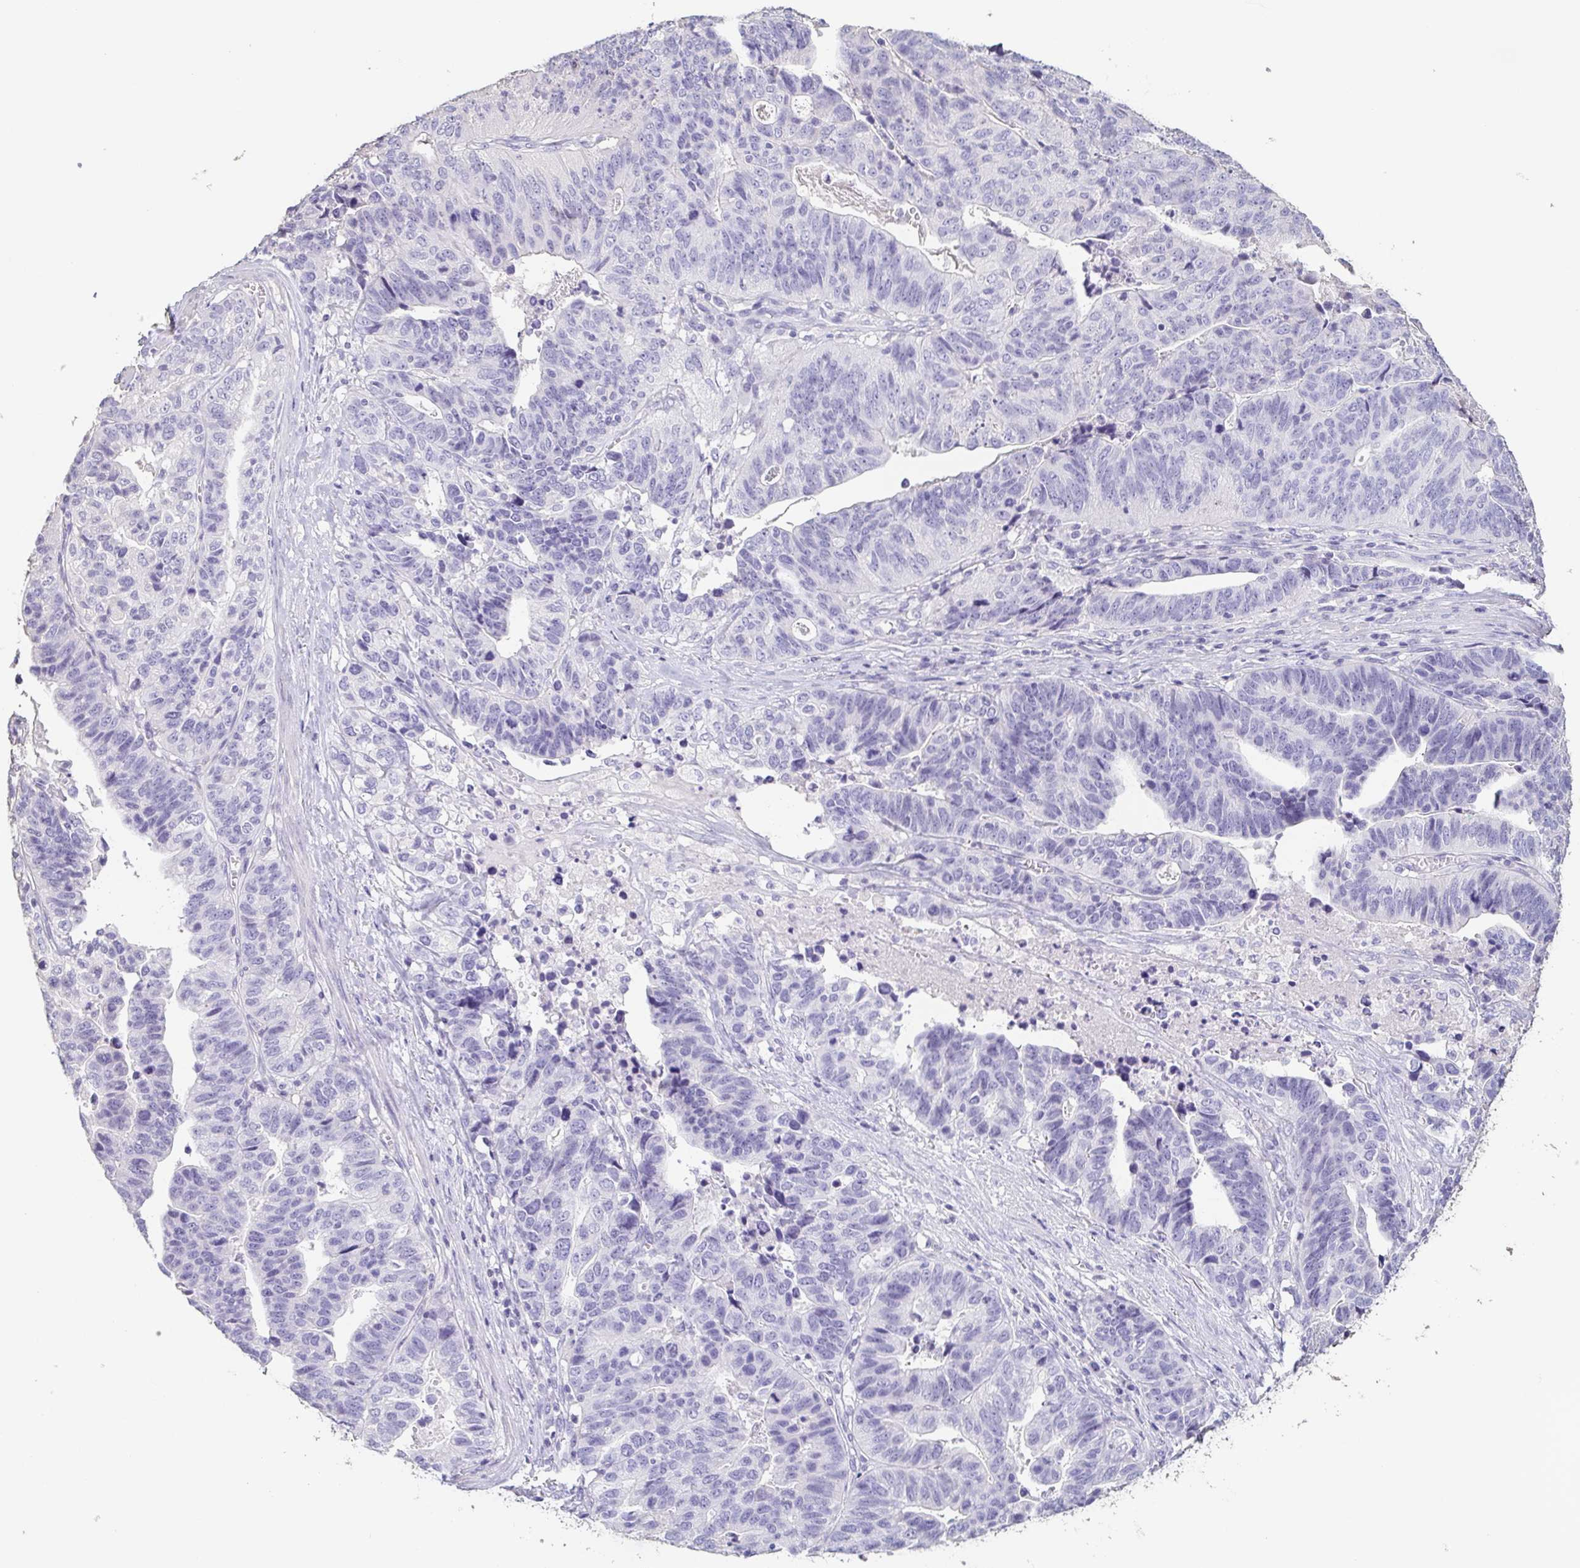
{"staining": {"intensity": "negative", "quantity": "none", "location": "none"}, "tissue": "stomach cancer", "cell_type": "Tumor cells", "image_type": "cancer", "snomed": [{"axis": "morphology", "description": "Adenocarcinoma, NOS"}, {"axis": "topography", "description": "Stomach, upper"}], "caption": "Histopathology image shows no significant protein positivity in tumor cells of stomach cancer (adenocarcinoma). Nuclei are stained in blue.", "gene": "BPIFA2", "patient": {"sex": "female", "age": 67}}